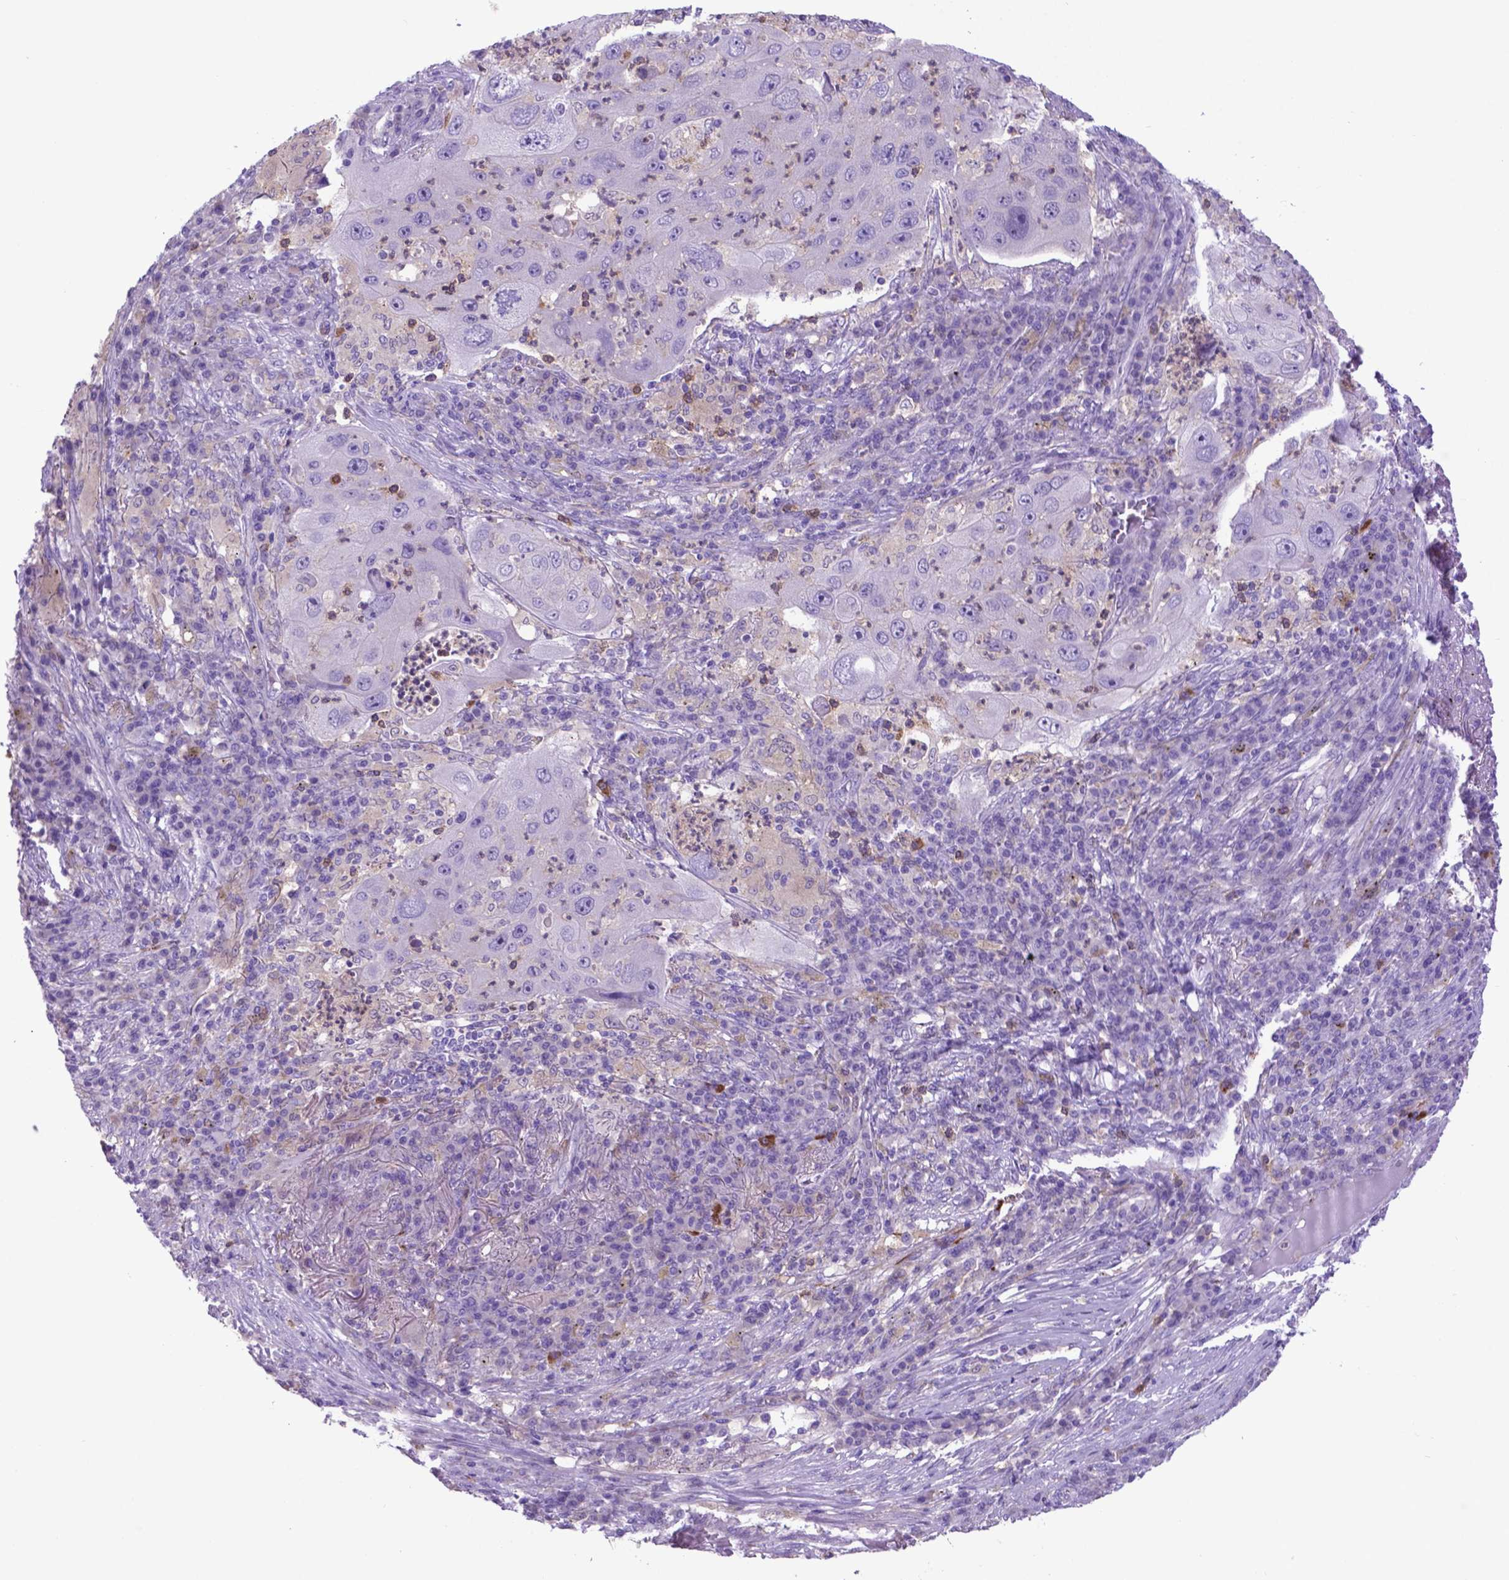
{"staining": {"intensity": "negative", "quantity": "none", "location": "none"}, "tissue": "lung cancer", "cell_type": "Tumor cells", "image_type": "cancer", "snomed": [{"axis": "morphology", "description": "Squamous cell carcinoma, NOS"}, {"axis": "topography", "description": "Lung"}], "caption": "DAB (3,3'-diaminobenzidine) immunohistochemical staining of human squamous cell carcinoma (lung) demonstrates no significant expression in tumor cells.", "gene": "LZTR1", "patient": {"sex": "female", "age": 59}}